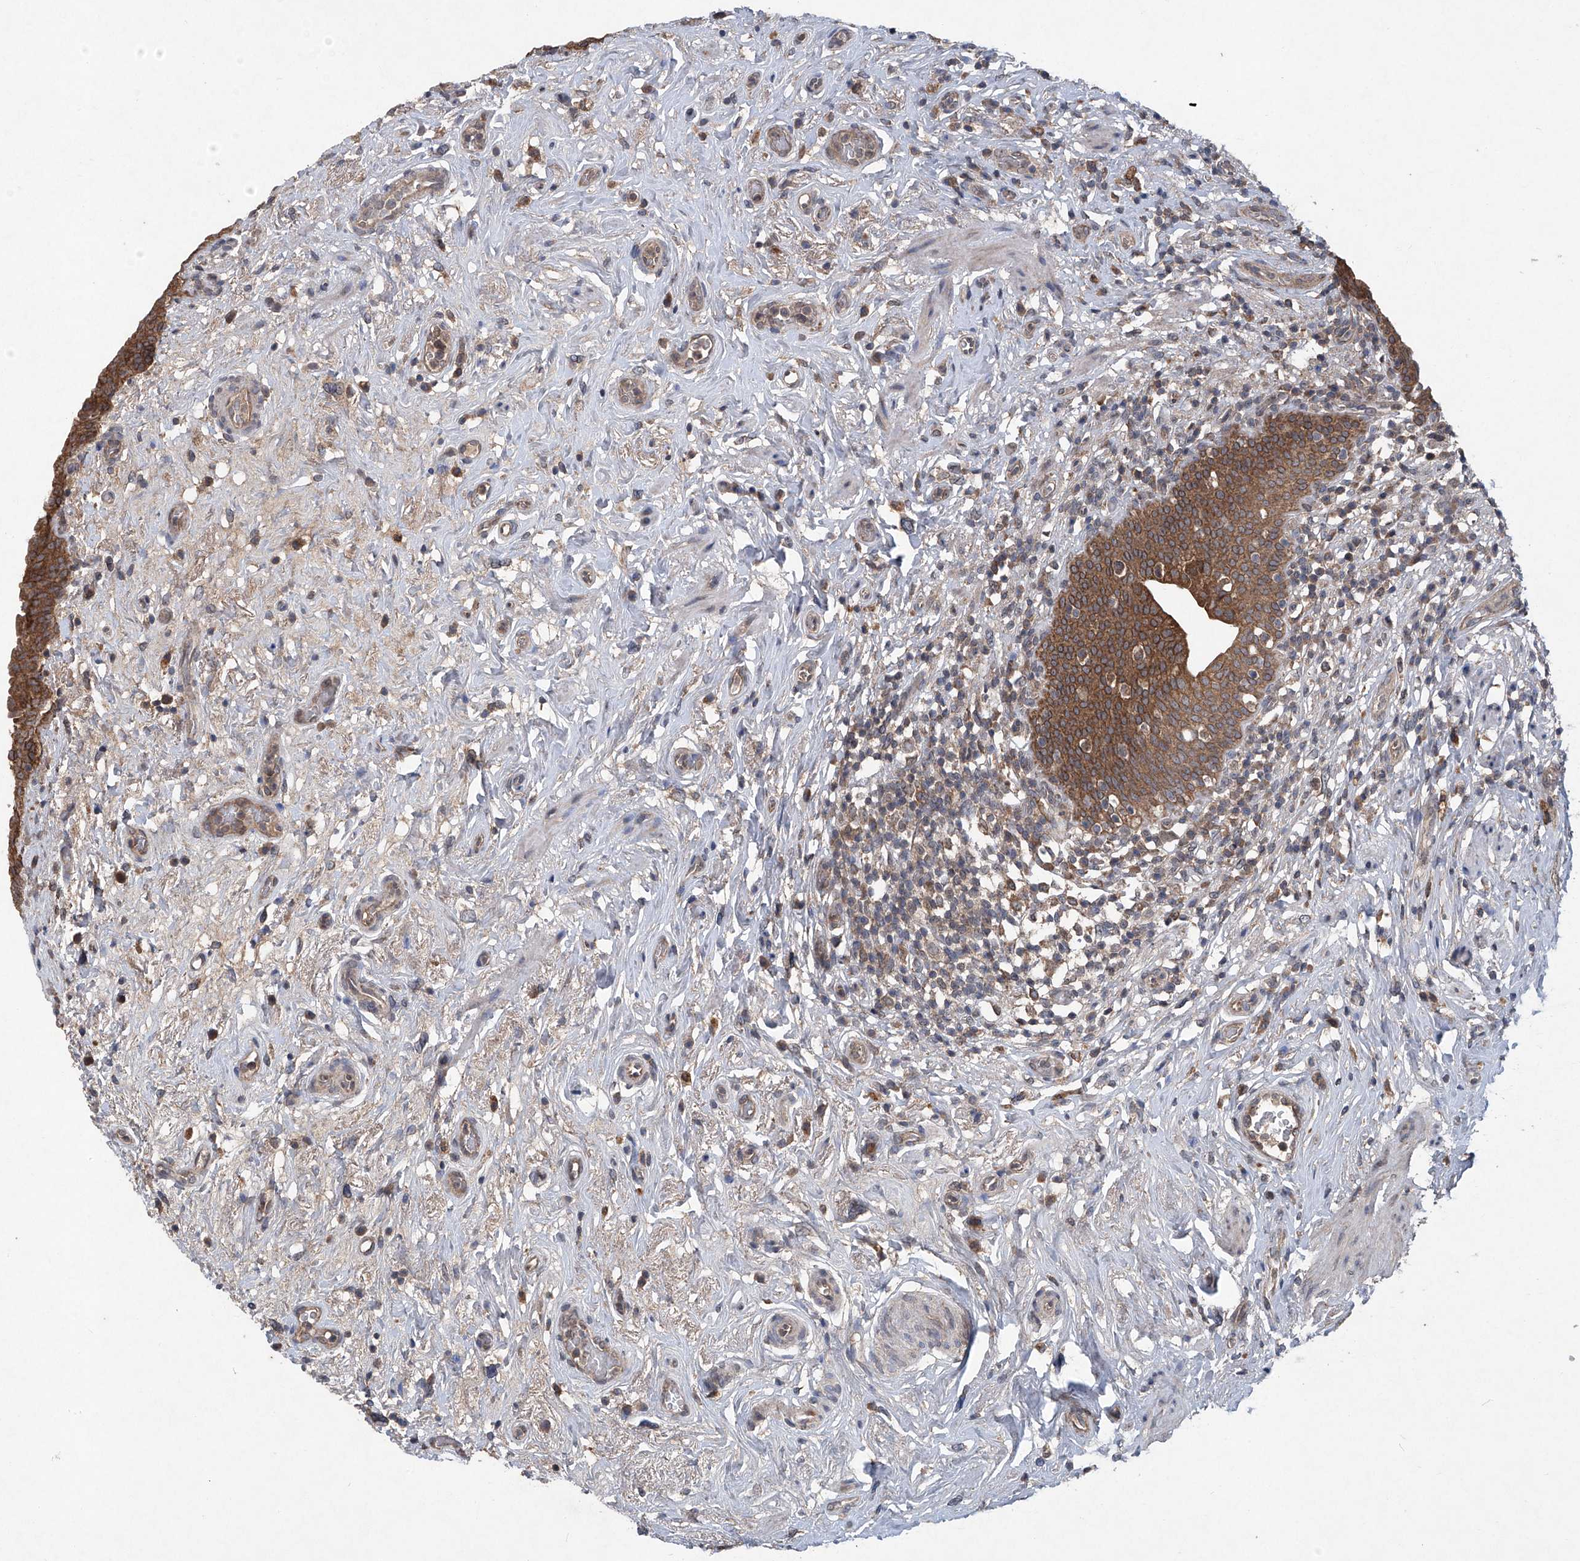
{"staining": {"intensity": "moderate", "quantity": ">75%", "location": "cytoplasmic/membranous"}, "tissue": "urinary bladder", "cell_type": "Urothelial cells", "image_type": "normal", "snomed": [{"axis": "morphology", "description": "Normal tissue, NOS"}, {"axis": "topography", "description": "Urinary bladder"}], "caption": "Immunohistochemical staining of unremarkable urinary bladder displays moderate cytoplasmic/membranous protein positivity in approximately >75% of urothelial cells.", "gene": "SUMF2", "patient": {"sex": "male", "age": 83}}